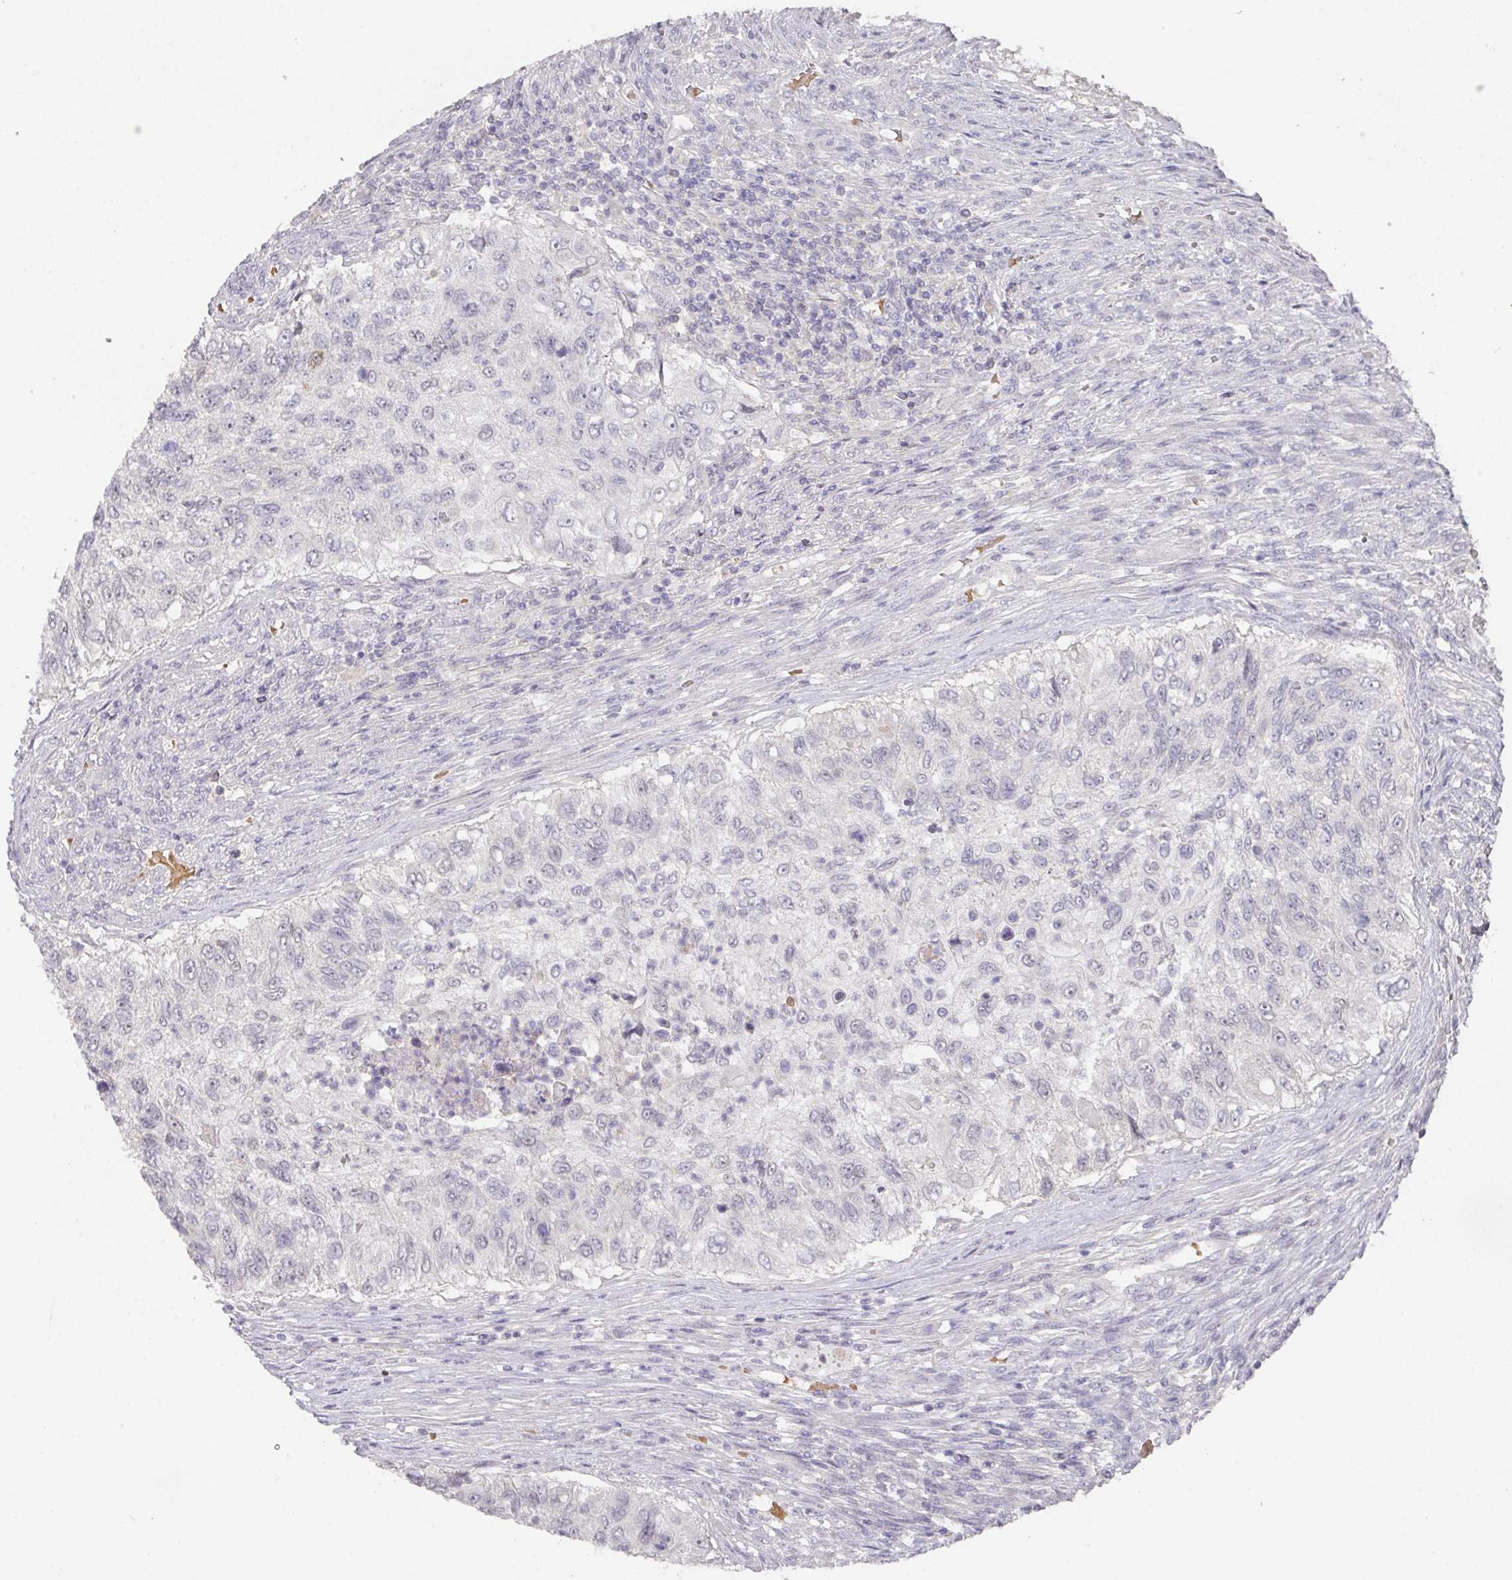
{"staining": {"intensity": "negative", "quantity": "none", "location": "none"}, "tissue": "urothelial cancer", "cell_type": "Tumor cells", "image_type": "cancer", "snomed": [{"axis": "morphology", "description": "Urothelial carcinoma, High grade"}, {"axis": "topography", "description": "Urinary bladder"}], "caption": "Immunohistochemistry (IHC) photomicrograph of neoplastic tissue: human urothelial cancer stained with DAB (3,3'-diaminobenzidine) shows no significant protein expression in tumor cells.", "gene": "FOXN4", "patient": {"sex": "female", "age": 60}}